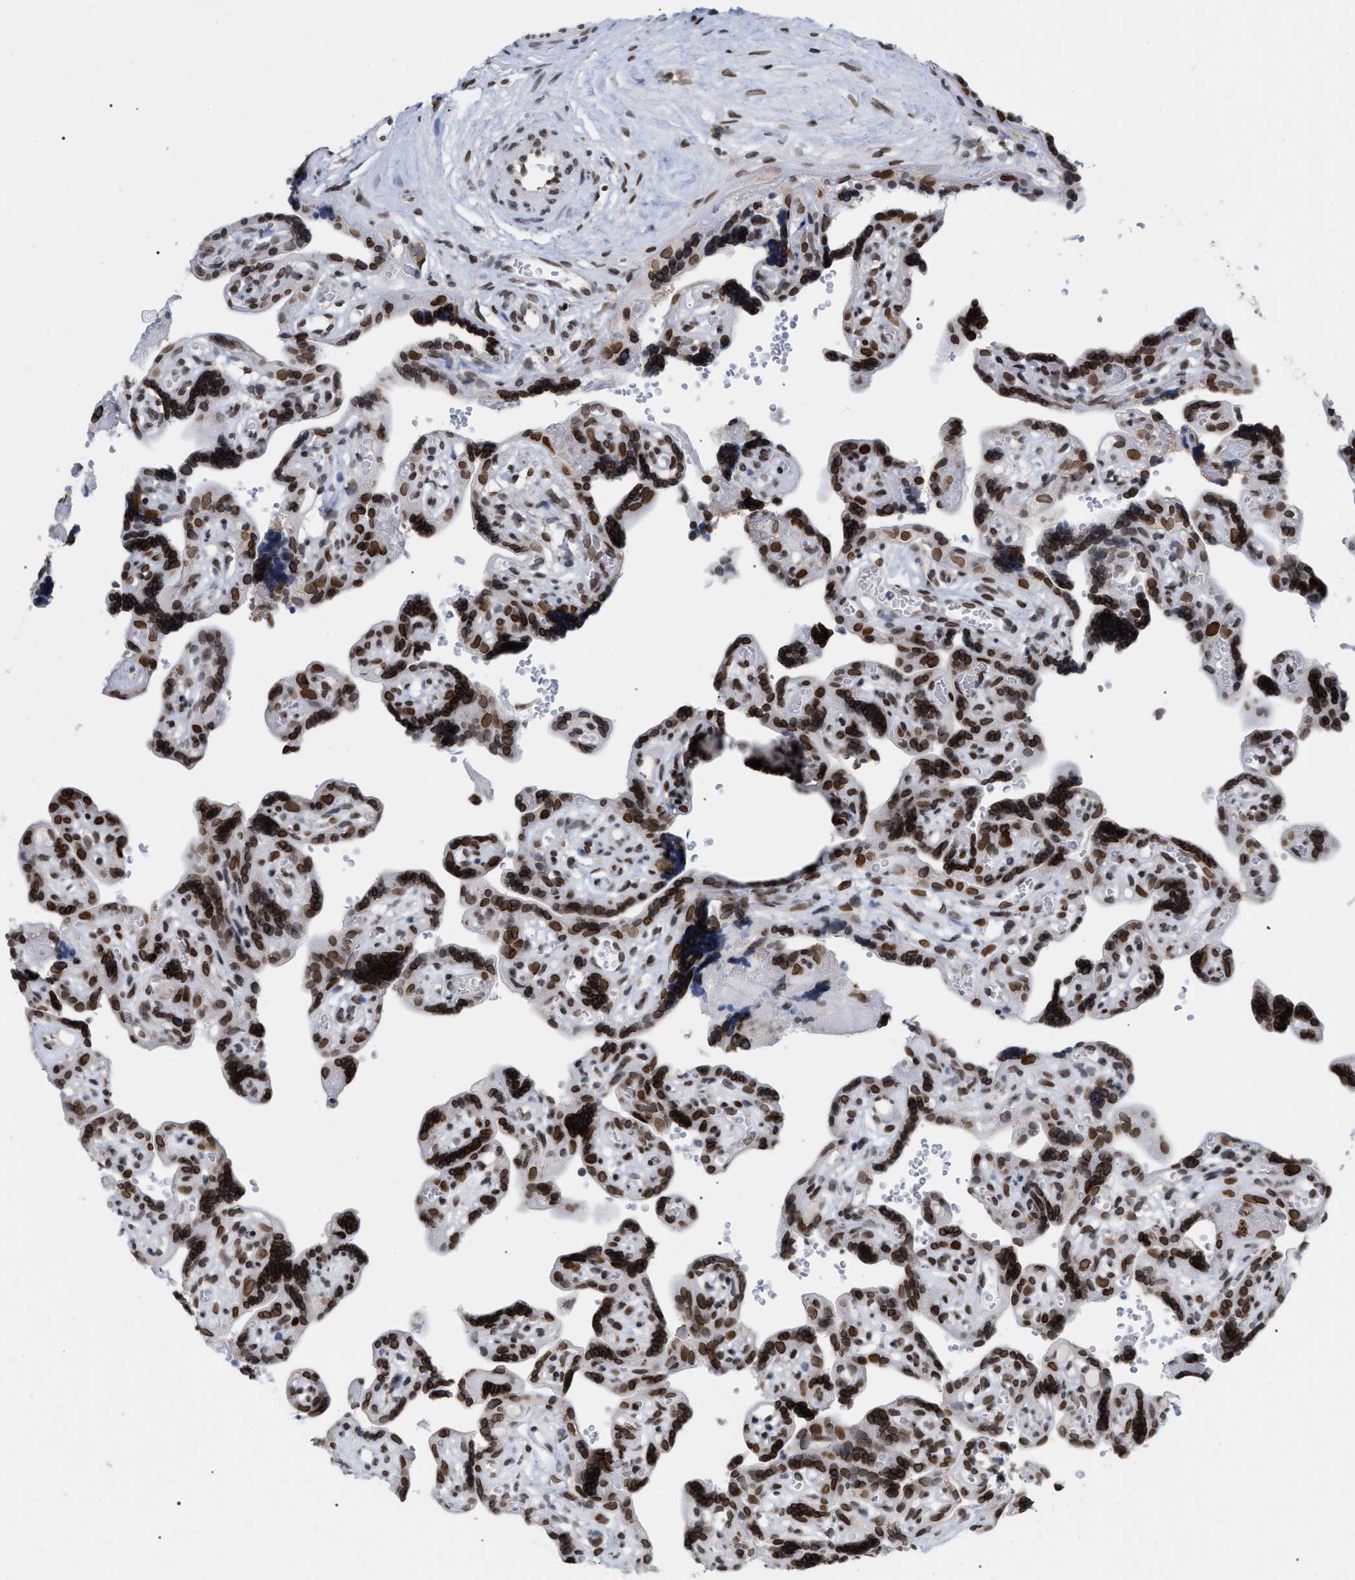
{"staining": {"intensity": "moderate", "quantity": ">75%", "location": "cytoplasmic/membranous,nuclear"}, "tissue": "placenta", "cell_type": "Decidual cells", "image_type": "normal", "snomed": [{"axis": "morphology", "description": "Normal tissue, NOS"}, {"axis": "topography", "description": "Placenta"}], "caption": "Protein expression analysis of normal placenta demonstrates moderate cytoplasmic/membranous,nuclear expression in approximately >75% of decidual cells.", "gene": "TPR", "patient": {"sex": "female", "age": 30}}